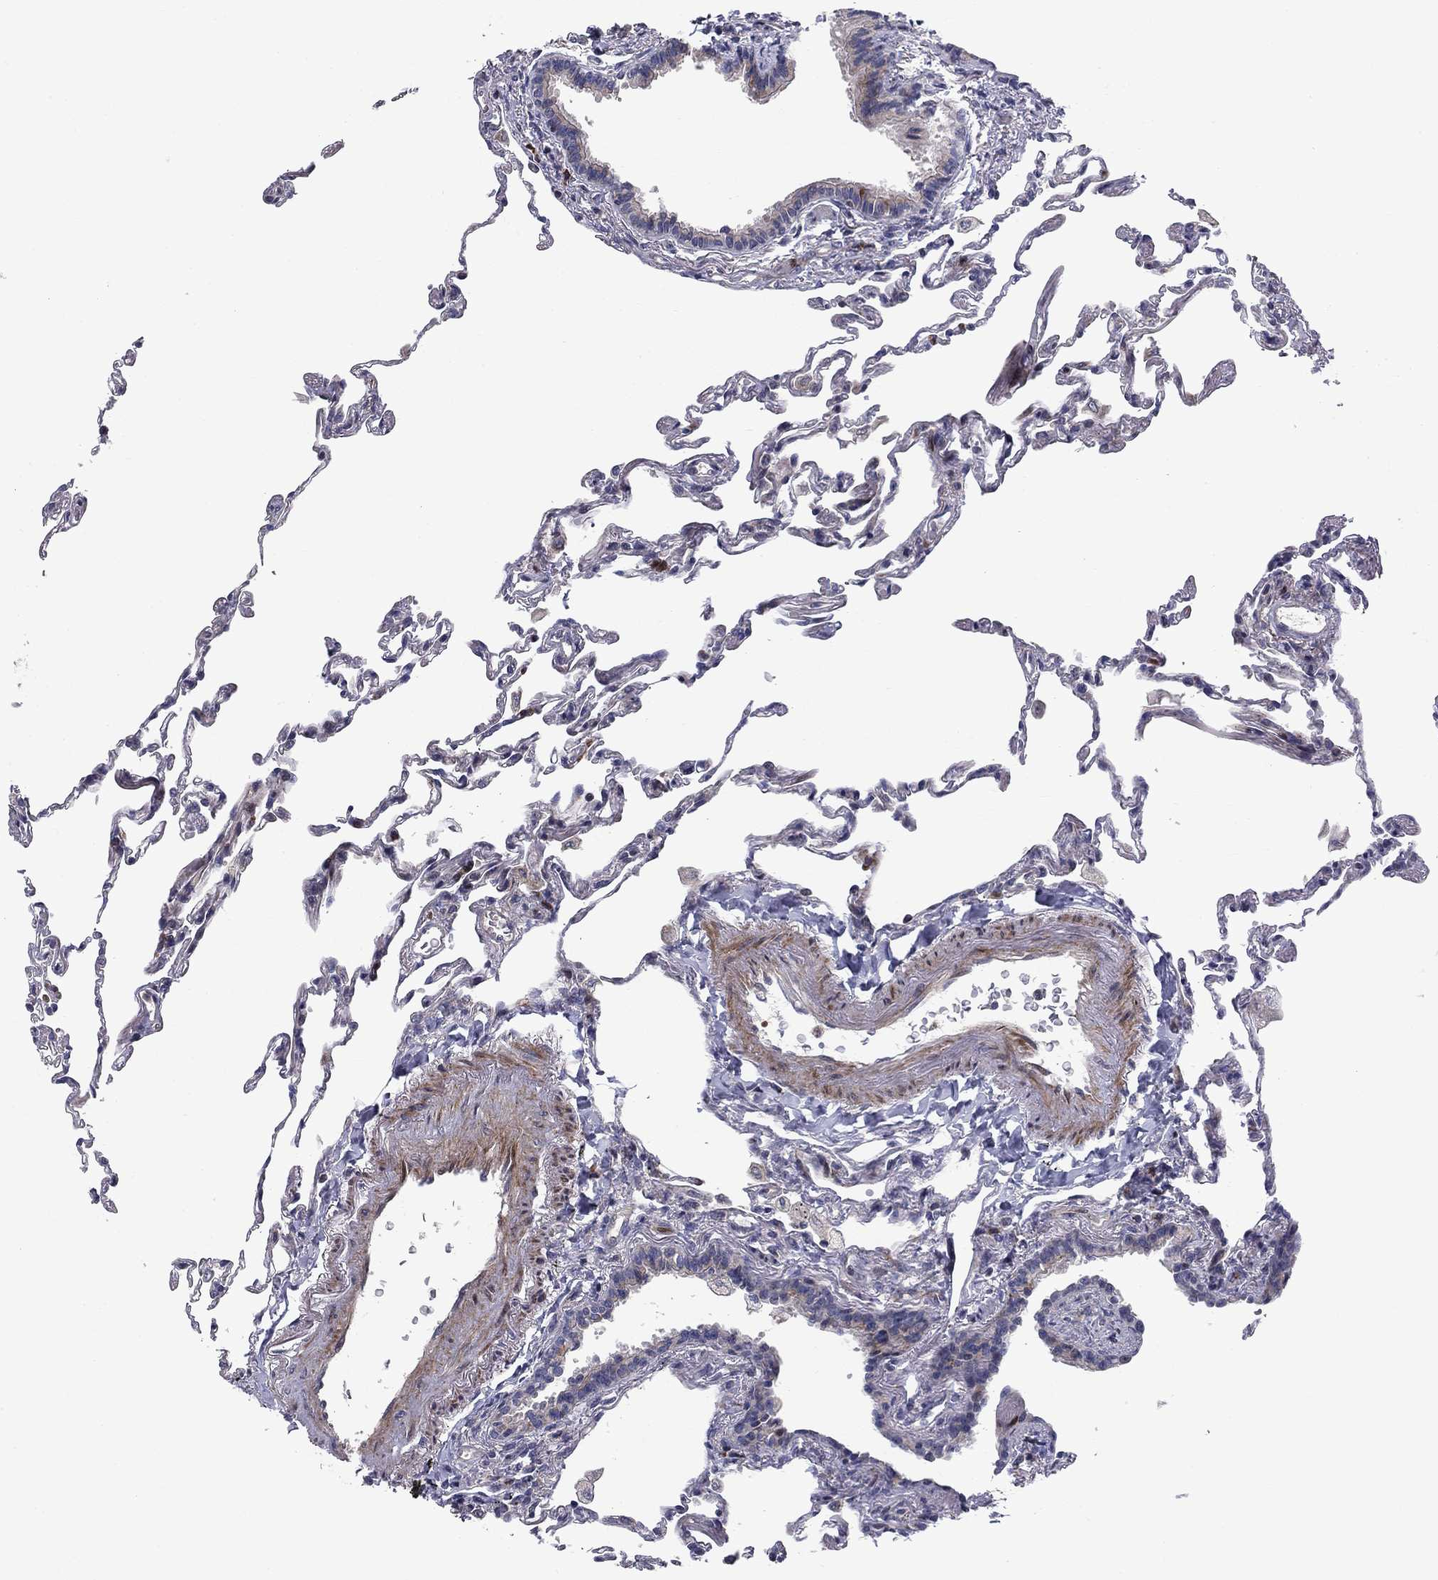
{"staining": {"intensity": "negative", "quantity": "none", "location": "none"}, "tissue": "lung", "cell_type": "Alveolar cells", "image_type": "normal", "snomed": [{"axis": "morphology", "description": "Normal tissue, NOS"}, {"axis": "topography", "description": "Lung"}], "caption": "Lung stained for a protein using immunohistochemistry (IHC) displays no positivity alveolar cells.", "gene": "MIOS", "patient": {"sex": "female", "age": 57}}